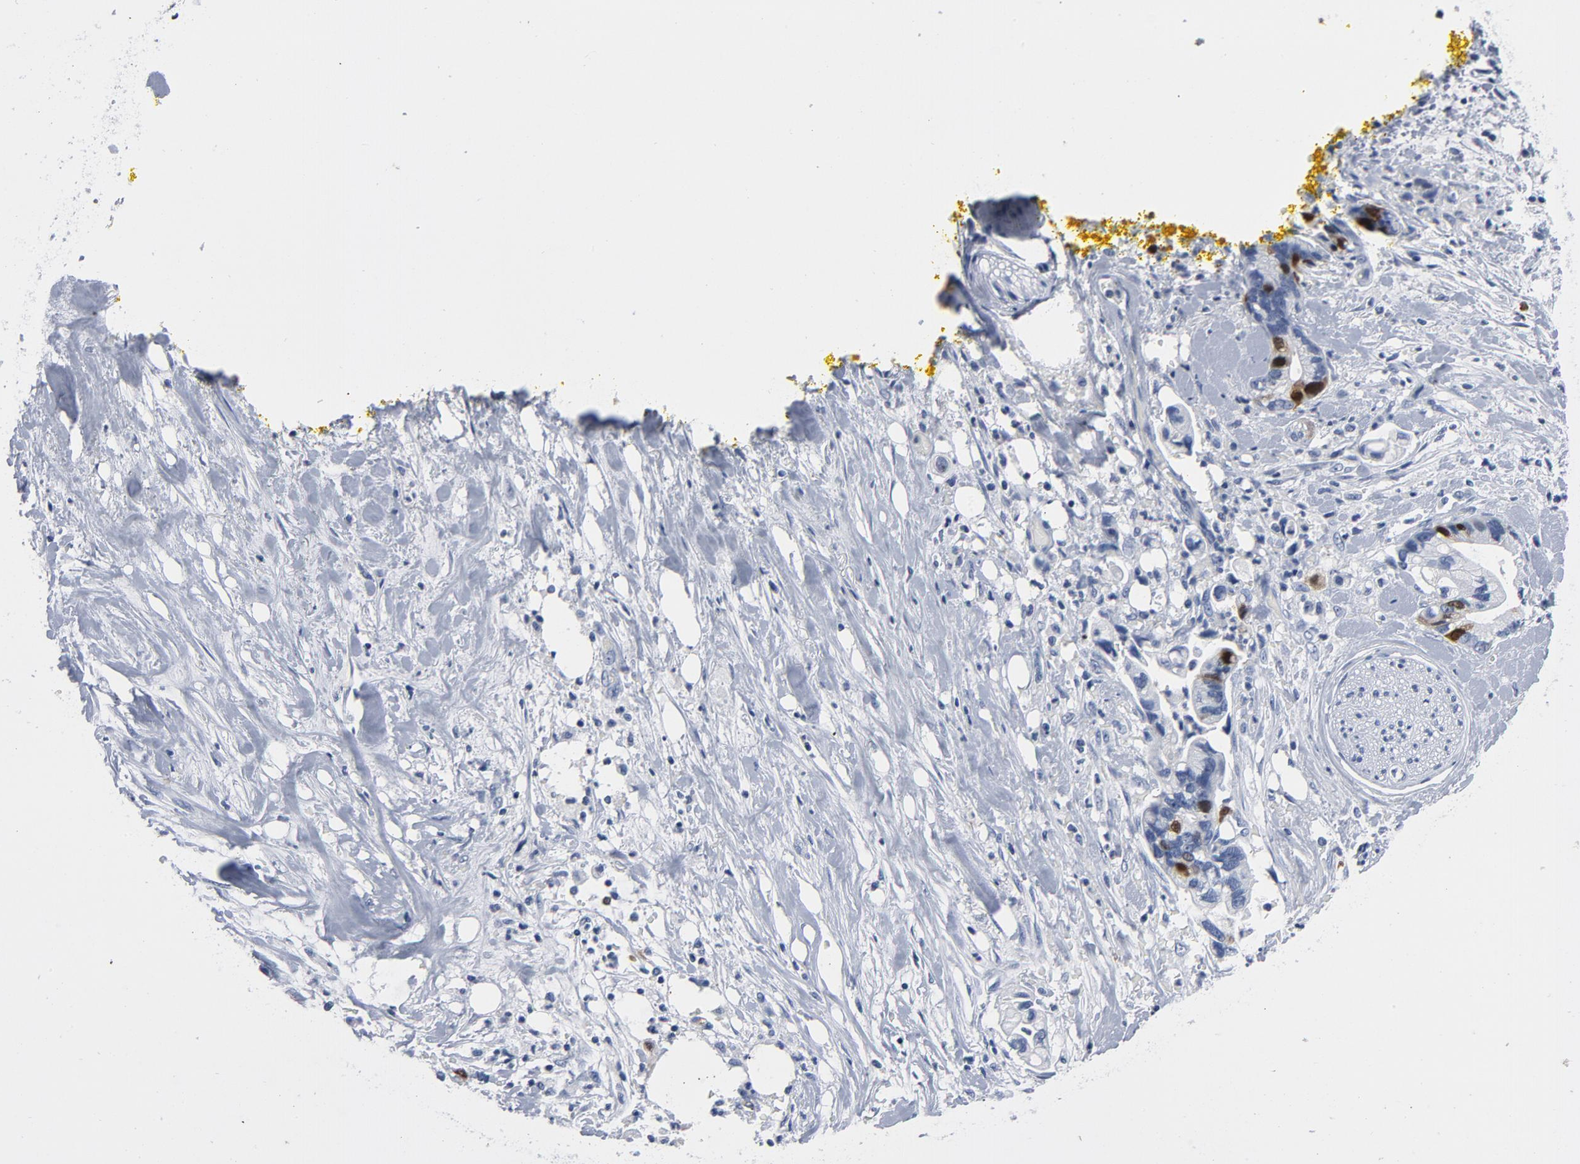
{"staining": {"intensity": "strong", "quantity": "<25%", "location": "cytoplasmic/membranous,nuclear"}, "tissue": "pancreatic cancer", "cell_type": "Tumor cells", "image_type": "cancer", "snomed": [{"axis": "morphology", "description": "Adenocarcinoma, NOS"}, {"axis": "topography", "description": "Pancreas"}], "caption": "Approximately <25% of tumor cells in adenocarcinoma (pancreatic) exhibit strong cytoplasmic/membranous and nuclear protein staining as visualized by brown immunohistochemical staining.", "gene": "CDC20", "patient": {"sex": "male", "age": 70}}